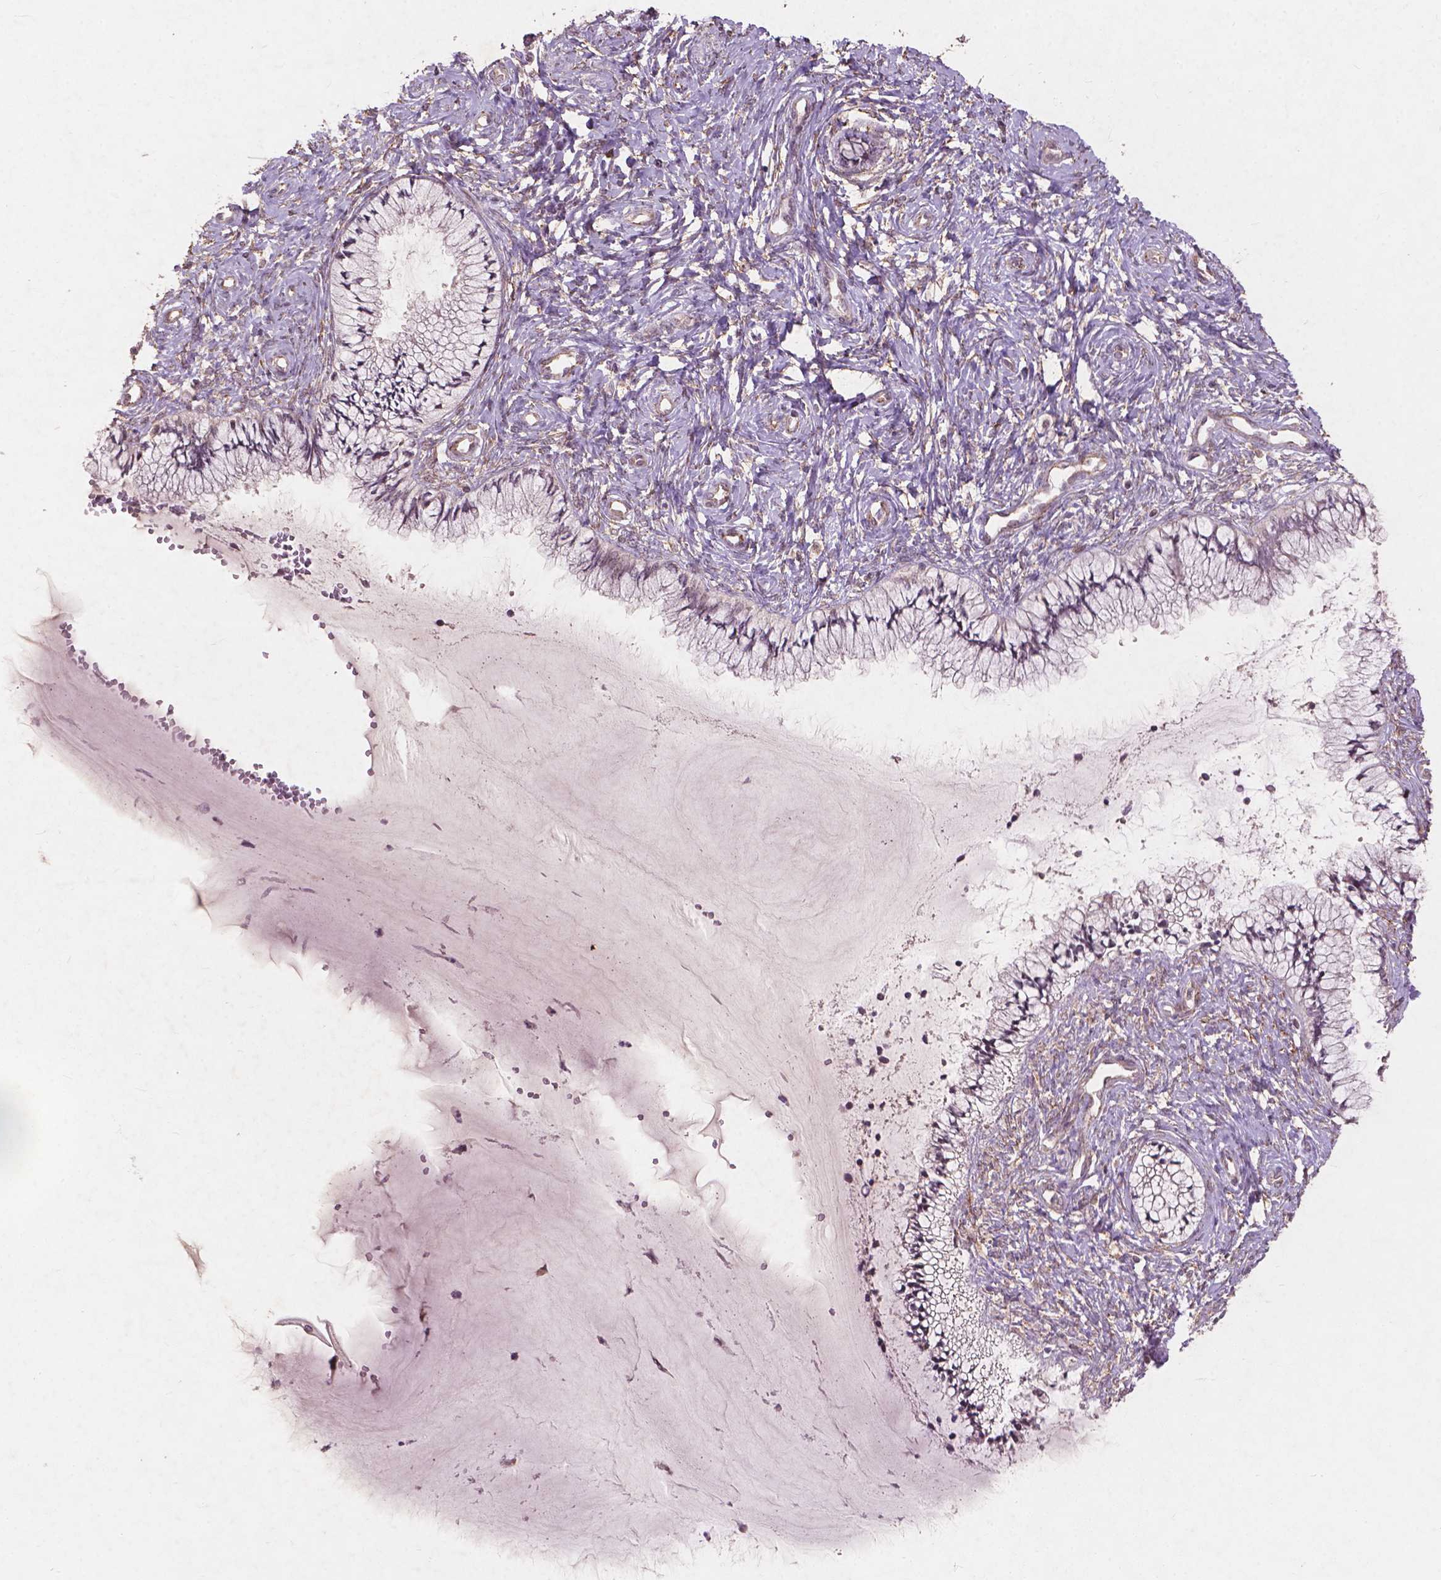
{"staining": {"intensity": "negative", "quantity": "none", "location": "none"}, "tissue": "cervix", "cell_type": "Glandular cells", "image_type": "normal", "snomed": [{"axis": "morphology", "description": "Normal tissue, NOS"}, {"axis": "topography", "description": "Cervix"}], "caption": "The photomicrograph shows no staining of glandular cells in benign cervix.", "gene": "SMAD2", "patient": {"sex": "female", "age": 37}}